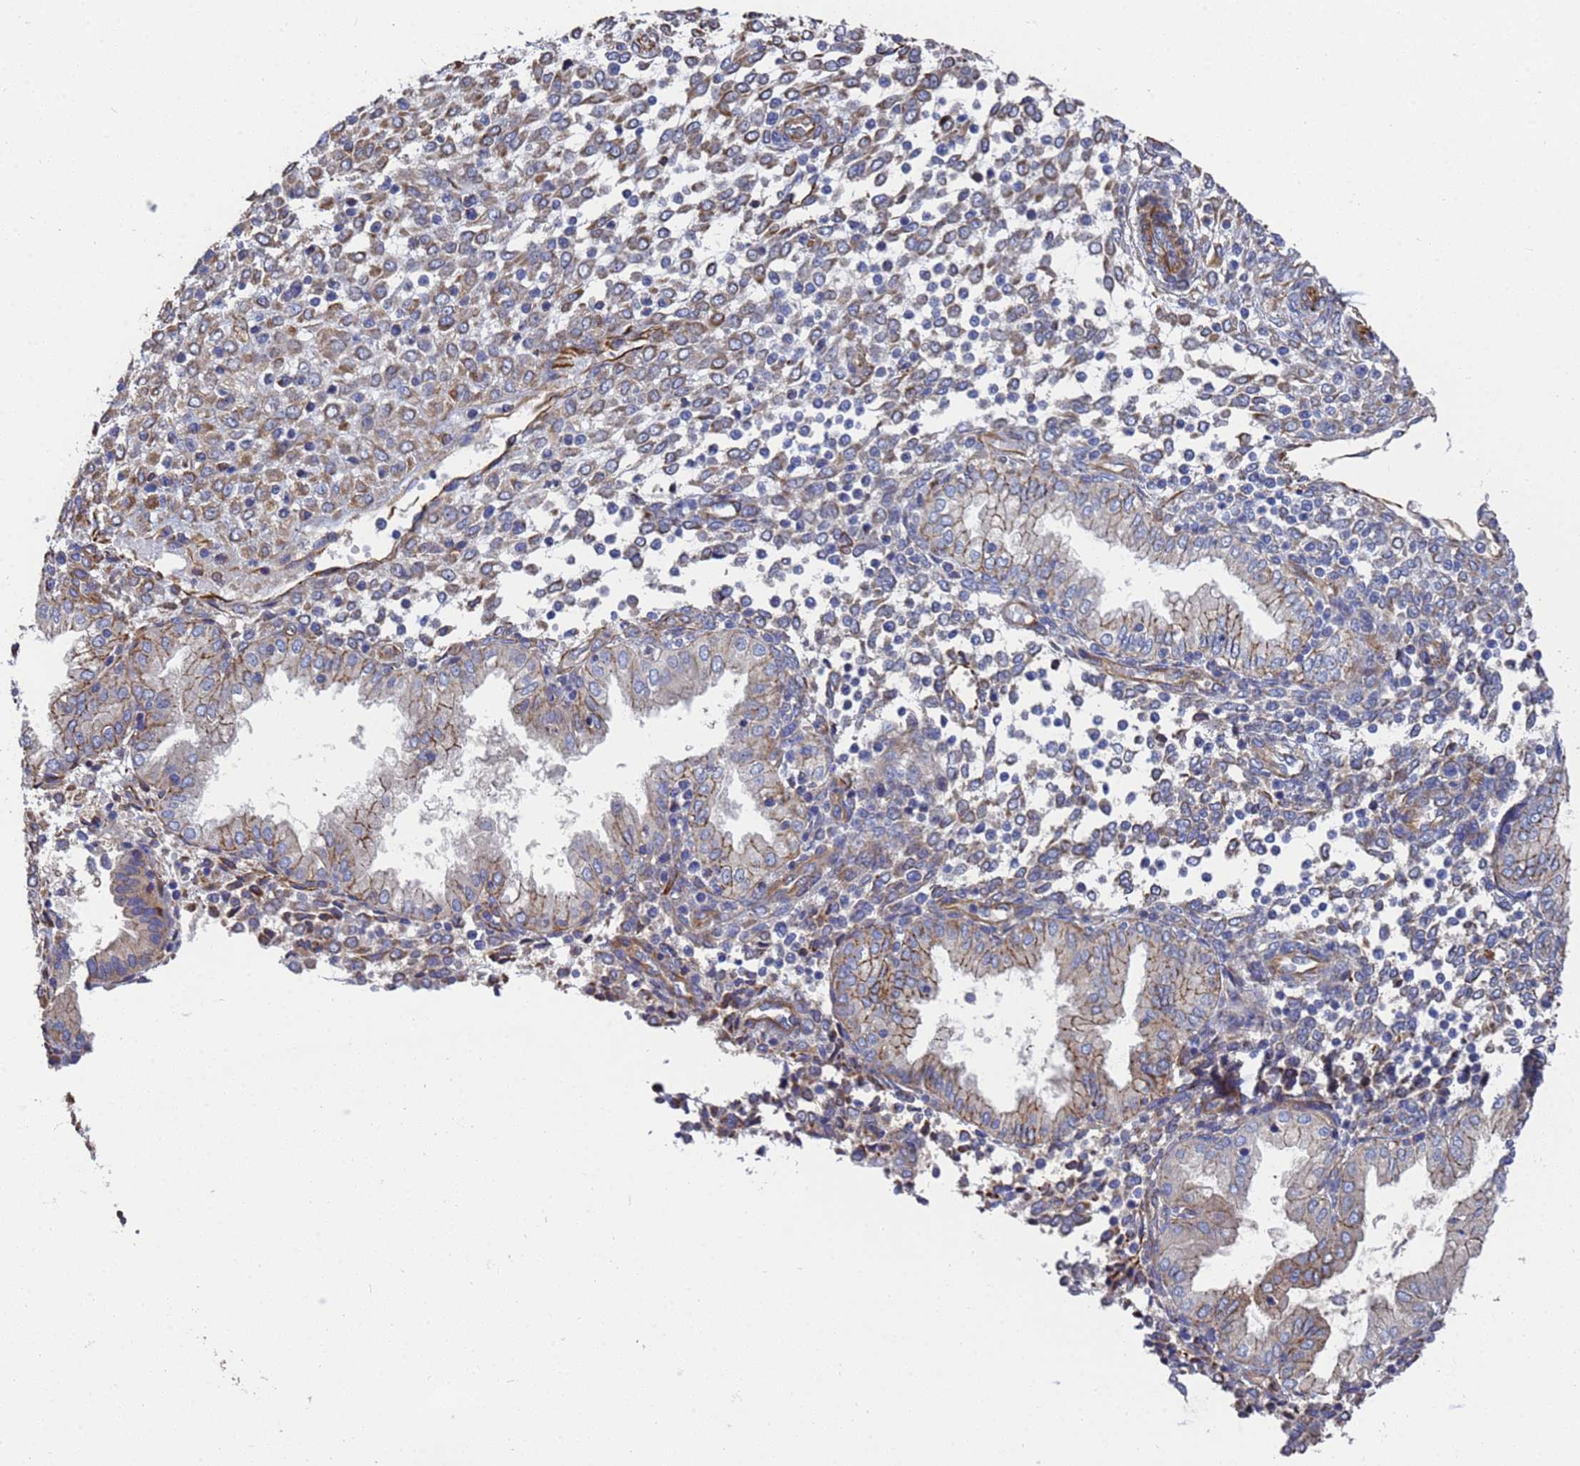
{"staining": {"intensity": "moderate", "quantity": "<25%", "location": "cytoplasmic/membranous"}, "tissue": "endometrium", "cell_type": "Cells in endometrial stroma", "image_type": "normal", "snomed": [{"axis": "morphology", "description": "Normal tissue, NOS"}, {"axis": "topography", "description": "Endometrium"}], "caption": "A low amount of moderate cytoplasmic/membranous positivity is appreciated in about <25% of cells in endometrial stroma in unremarkable endometrium. (Stains: DAB (3,3'-diaminobenzidine) in brown, nuclei in blue, Microscopy: brightfield microscopy at high magnification).", "gene": "SYT13", "patient": {"sex": "female", "age": 53}}